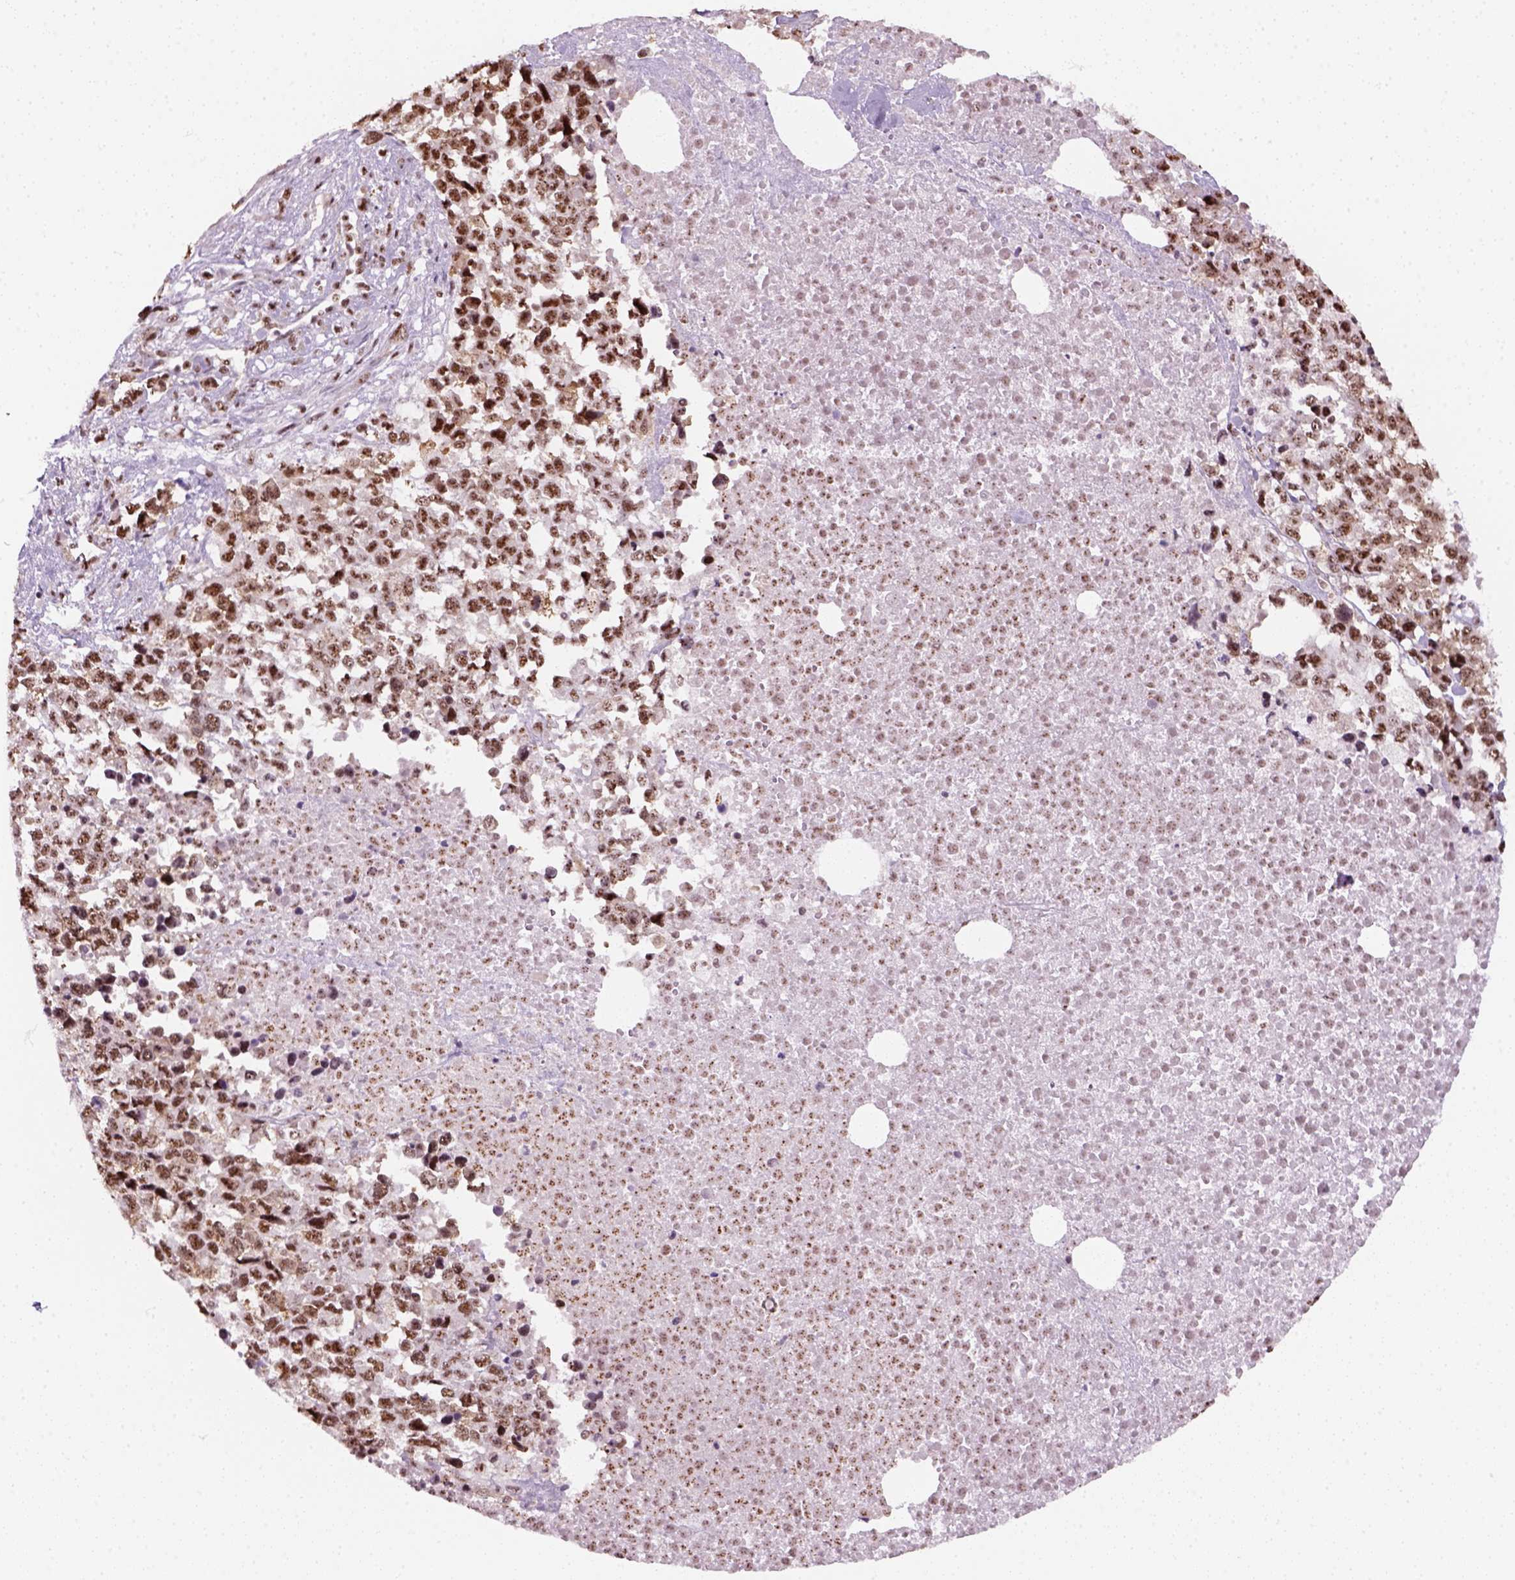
{"staining": {"intensity": "moderate", "quantity": ">75%", "location": "nuclear"}, "tissue": "melanoma", "cell_type": "Tumor cells", "image_type": "cancer", "snomed": [{"axis": "morphology", "description": "Malignant melanoma, Metastatic site"}, {"axis": "topography", "description": "Skin"}], "caption": "Tumor cells display medium levels of moderate nuclear positivity in approximately >75% of cells in malignant melanoma (metastatic site).", "gene": "GTF2F1", "patient": {"sex": "male", "age": 84}}